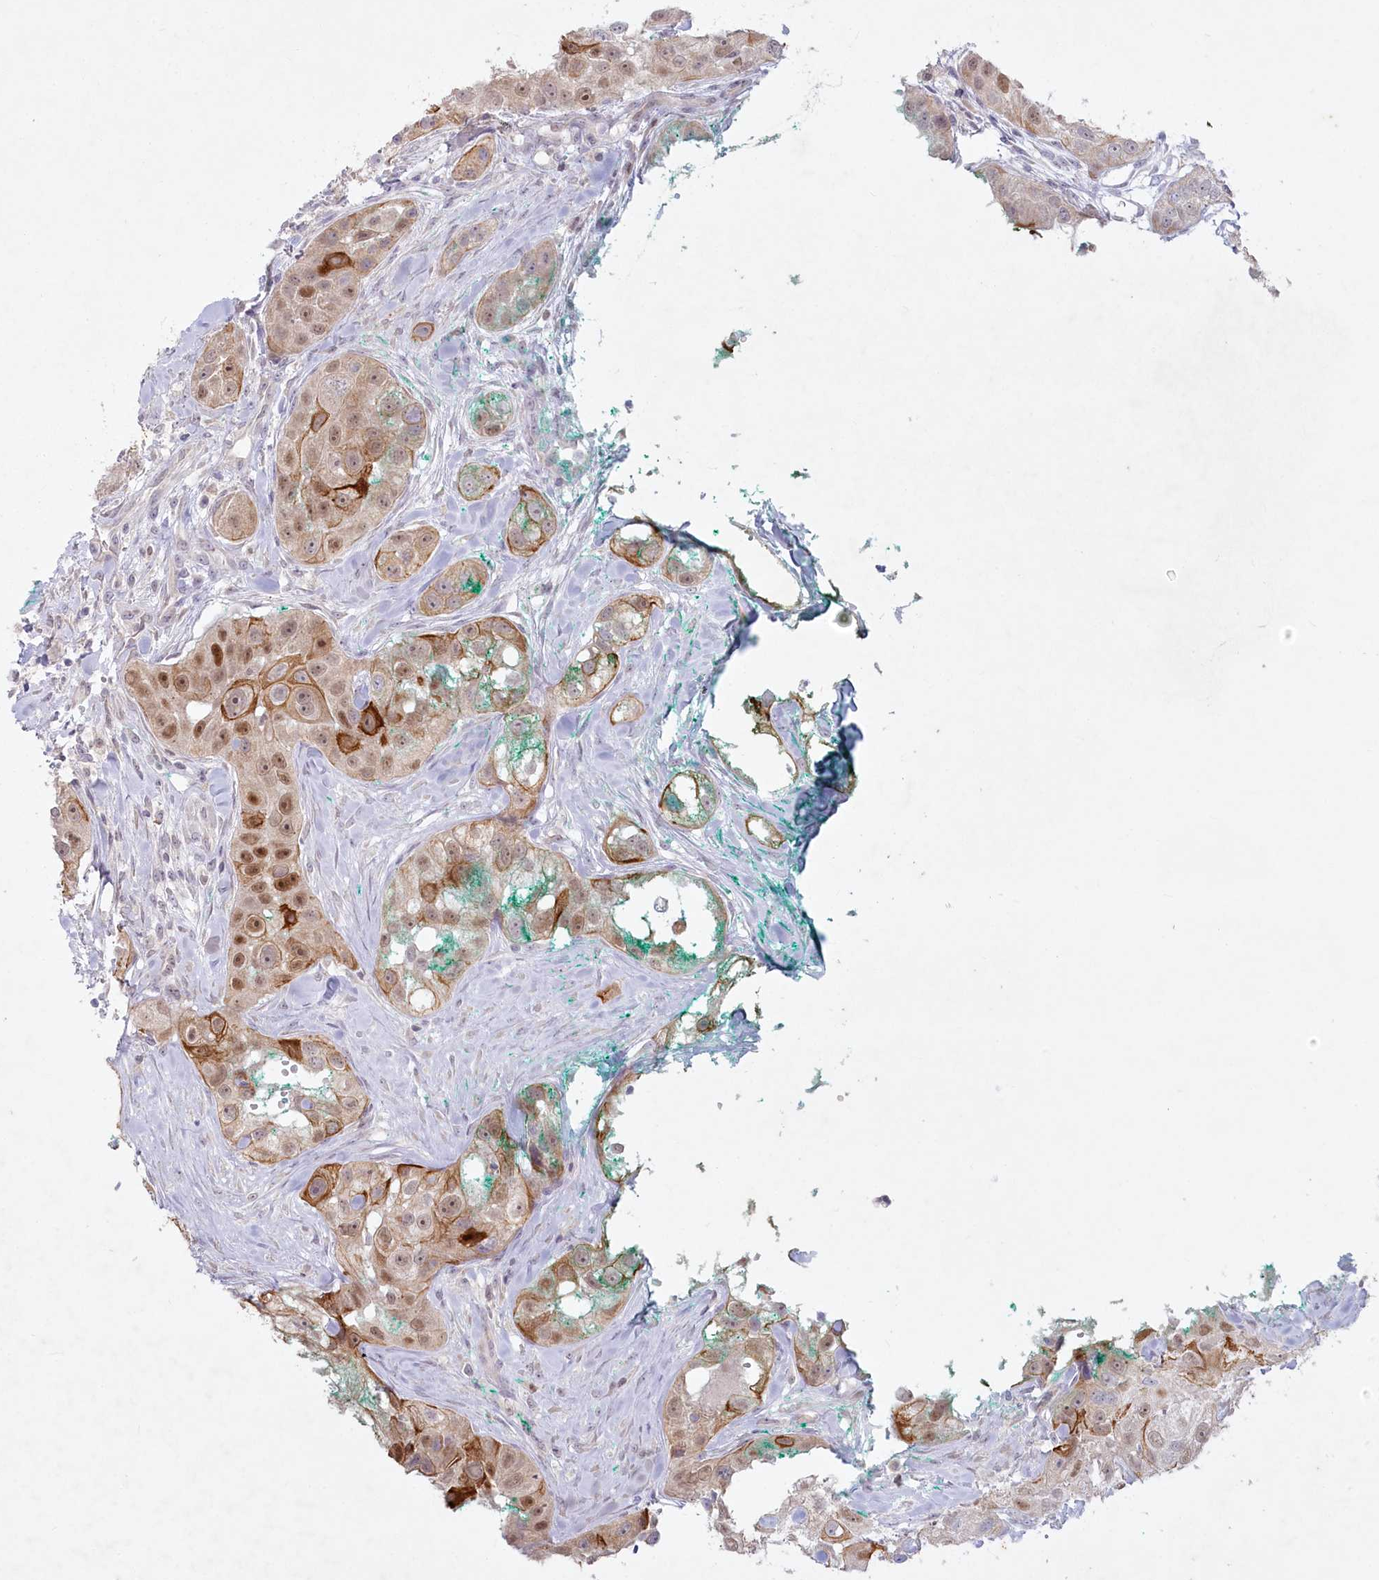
{"staining": {"intensity": "moderate", "quantity": "25%-75%", "location": "cytoplasmic/membranous,nuclear"}, "tissue": "head and neck cancer", "cell_type": "Tumor cells", "image_type": "cancer", "snomed": [{"axis": "morphology", "description": "Normal tissue, NOS"}, {"axis": "morphology", "description": "Squamous cell carcinoma, NOS"}, {"axis": "topography", "description": "Skeletal muscle"}, {"axis": "topography", "description": "Head-Neck"}], "caption": "Protein expression analysis of head and neck cancer (squamous cell carcinoma) shows moderate cytoplasmic/membranous and nuclear expression in approximately 25%-75% of tumor cells. The staining was performed using DAB, with brown indicating positive protein expression. Nuclei are stained blue with hematoxylin.", "gene": "ABITRAM", "patient": {"sex": "male", "age": 51}}